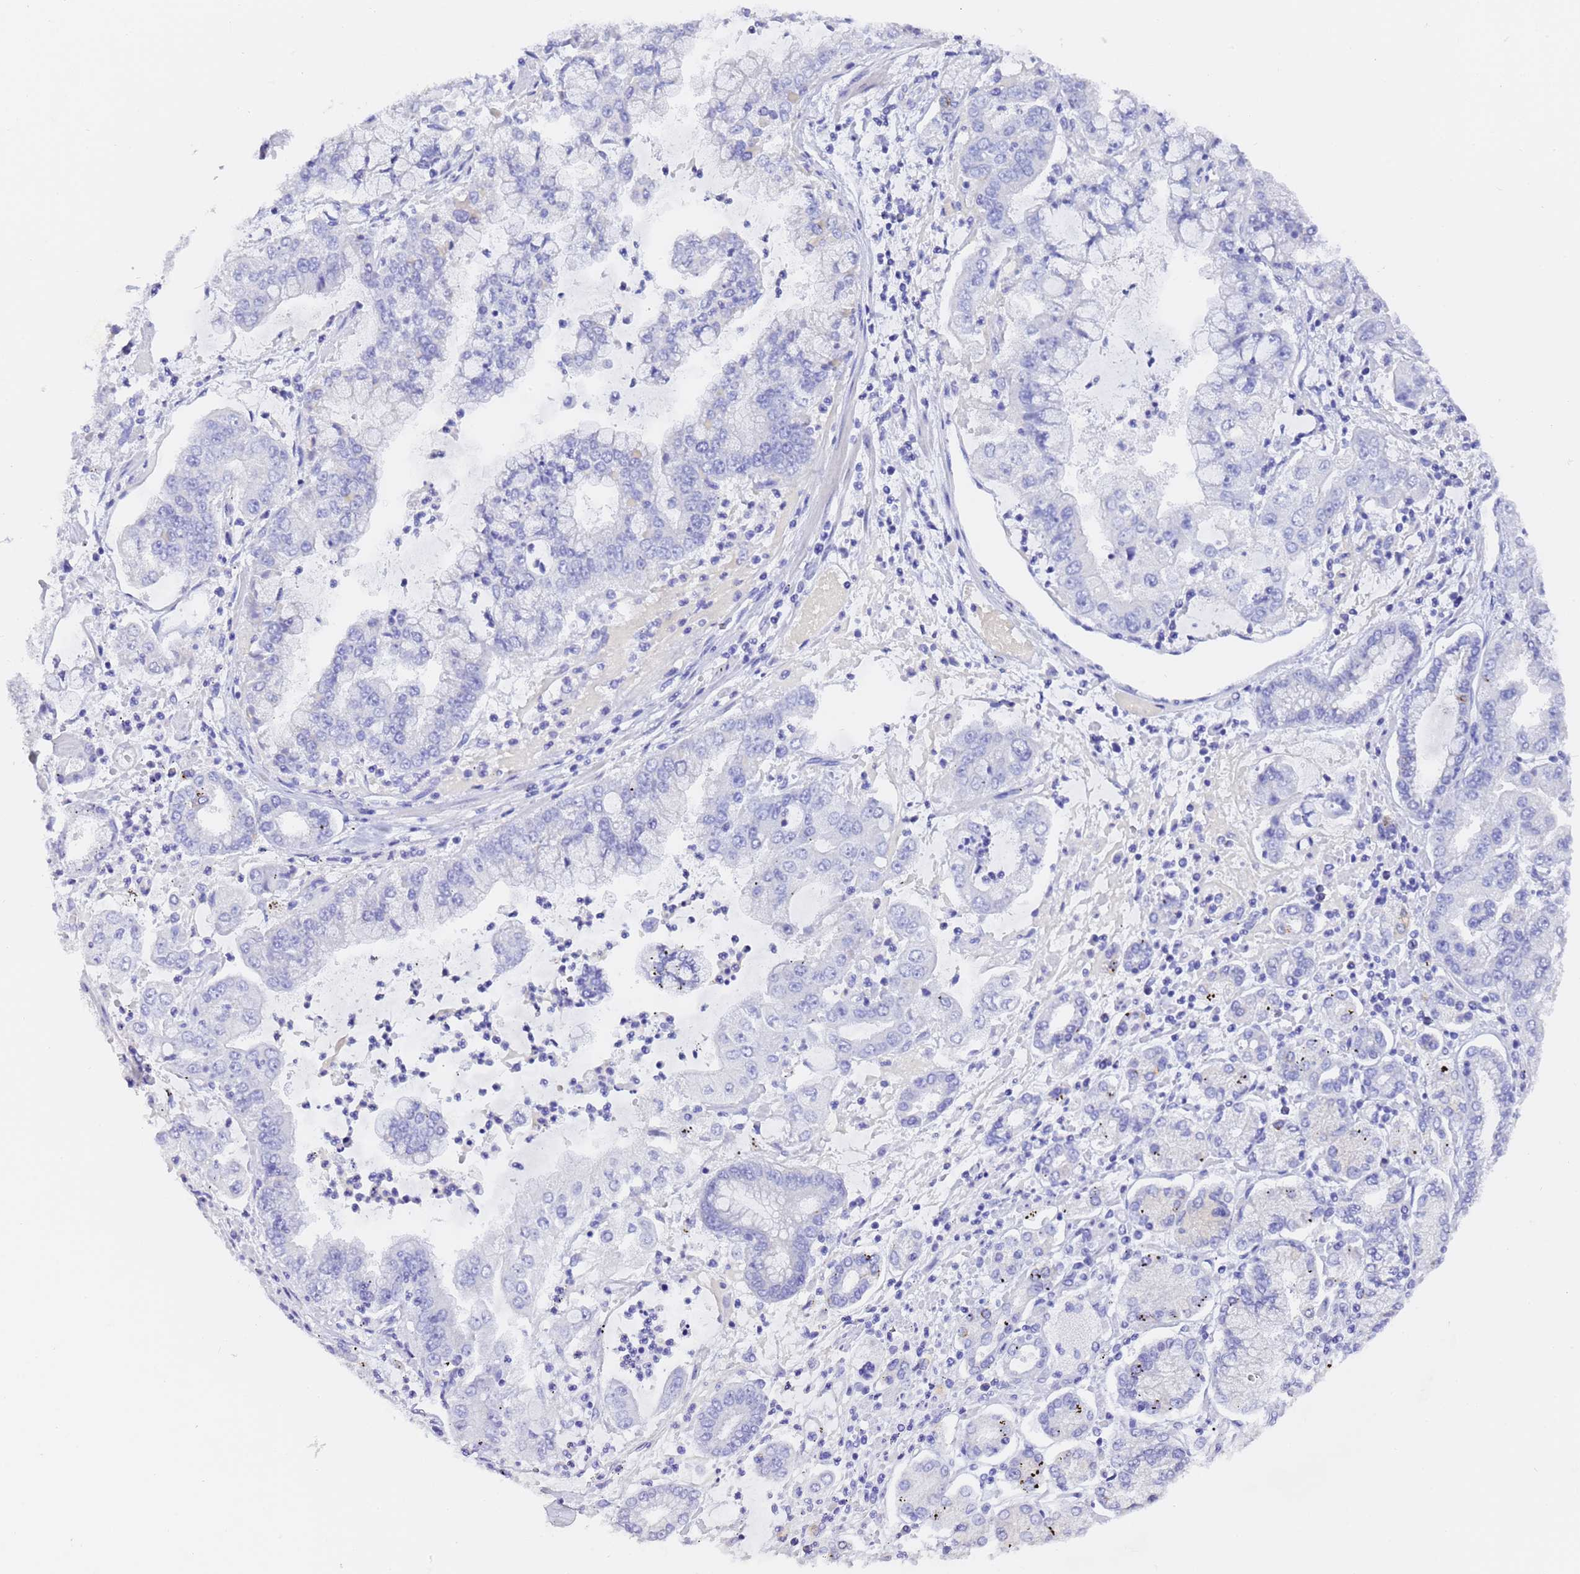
{"staining": {"intensity": "negative", "quantity": "none", "location": "none"}, "tissue": "stomach cancer", "cell_type": "Tumor cells", "image_type": "cancer", "snomed": [{"axis": "morphology", "description": "Adenocarcinoma, NOS"}, {"axis": "topography", "description": "Stomach"}], "caption": "Immunohistochemical staining of stomach cancer shows no significant staining in tumor cells. The staining is performed using DAB brown chromogen with nuclei counter-stained in using hematoxylin.", "gene": "GABRA1", "patient": {"sex": "male", "age": 76}}